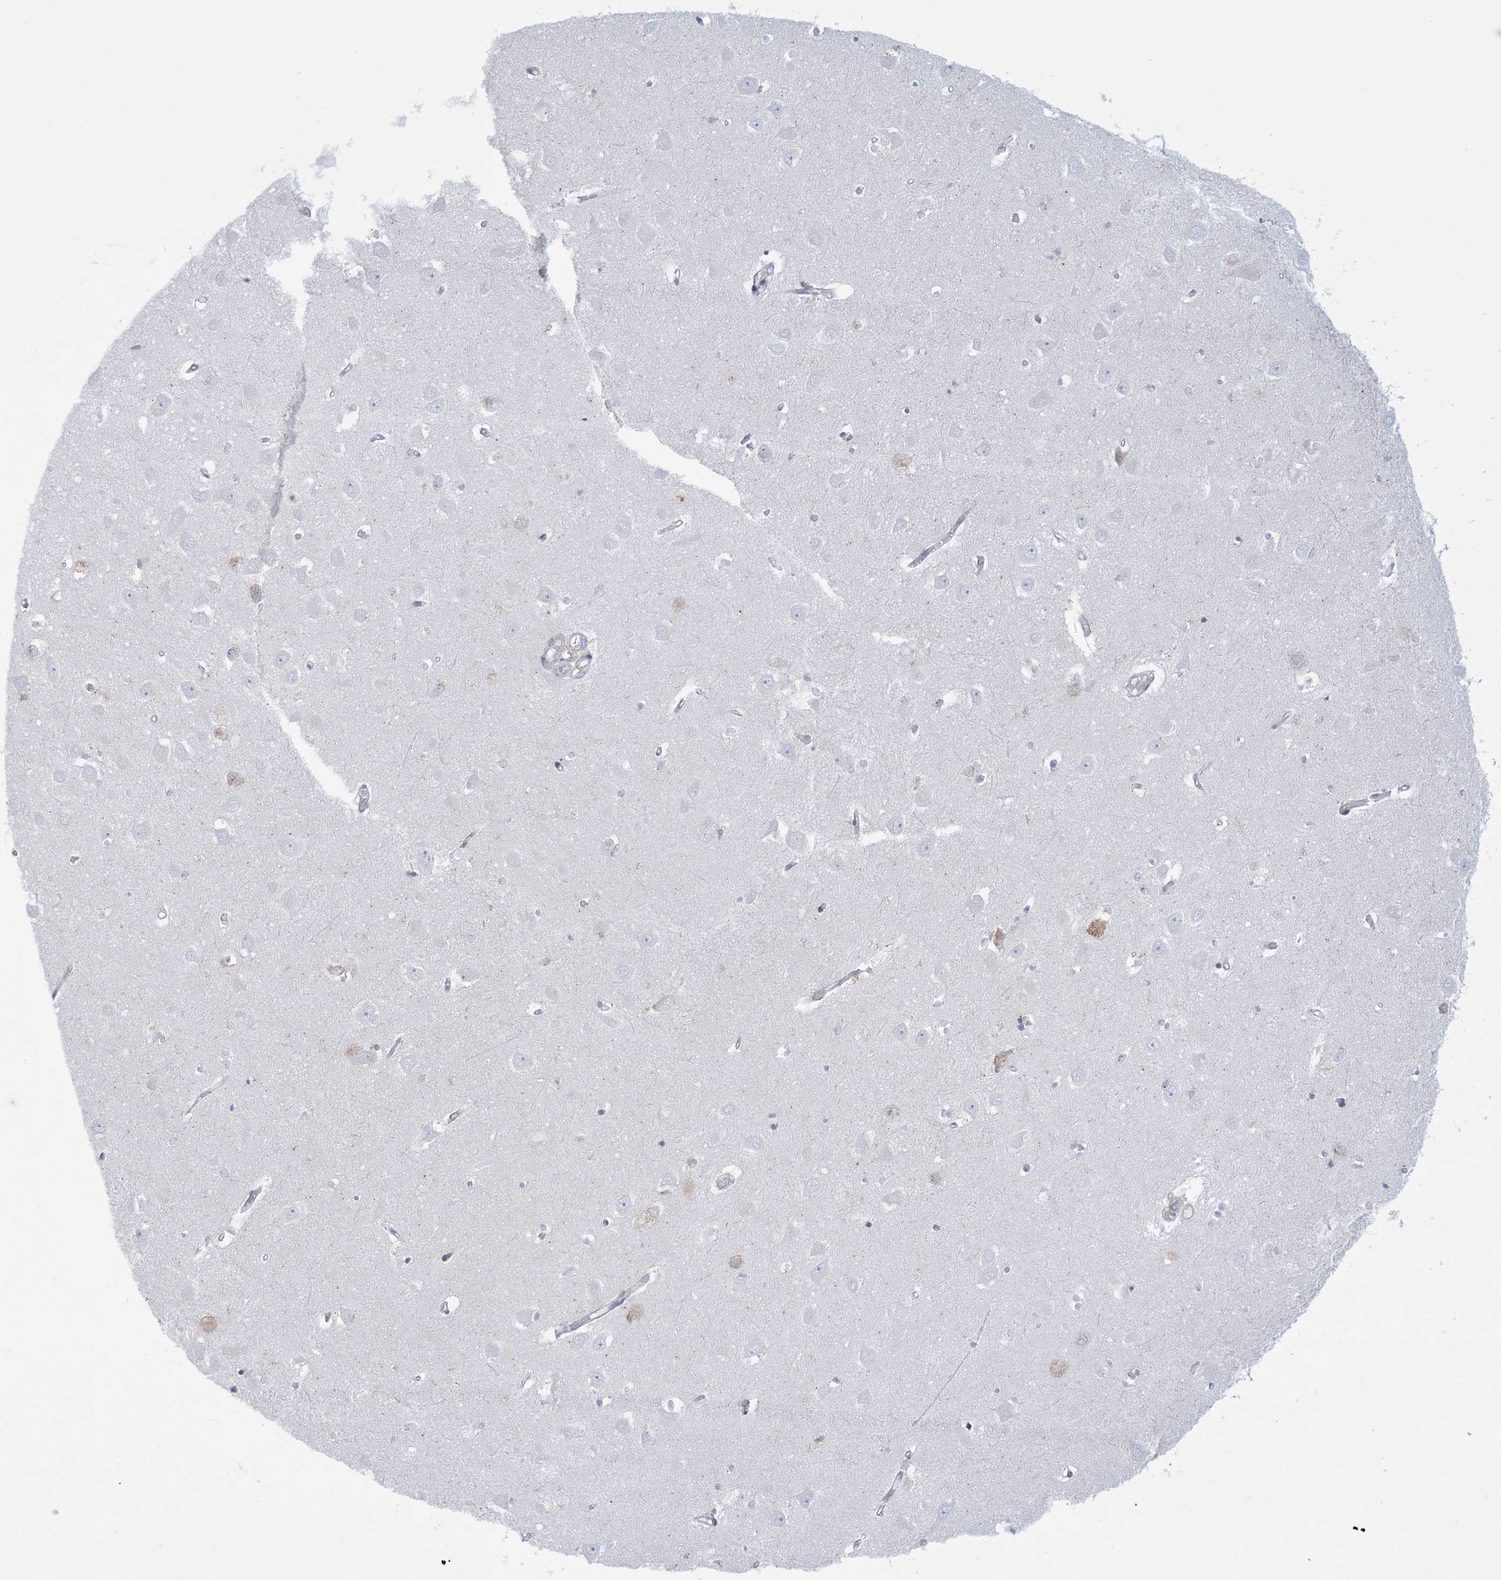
{"staining": {"intensity": "negative", "quantity": "none", "location": "none"}, "tissue": "hippocampus", "cell_type": "Glial cells", "image_type": "normal", "snomed": [{"axis": "morphology", "description": "Normal tissue, NOS"}, {"axis": "topography", "description": "Hippocampus"}], "caption": "High magnification brightfield microscopy of normal hippocampus stained with DAB (3,3'-diaminobenzidine) (brown) and counterstained with hematoxylin (blue): glial cells show no significant expression. Brightfield microscopy of immunohistochemistry stained with DAB (brown) and hematoxylin (blue), captured at high magnification.", "gene": "SLAMF9", "patient": {"sex": "male", "age": 70}}